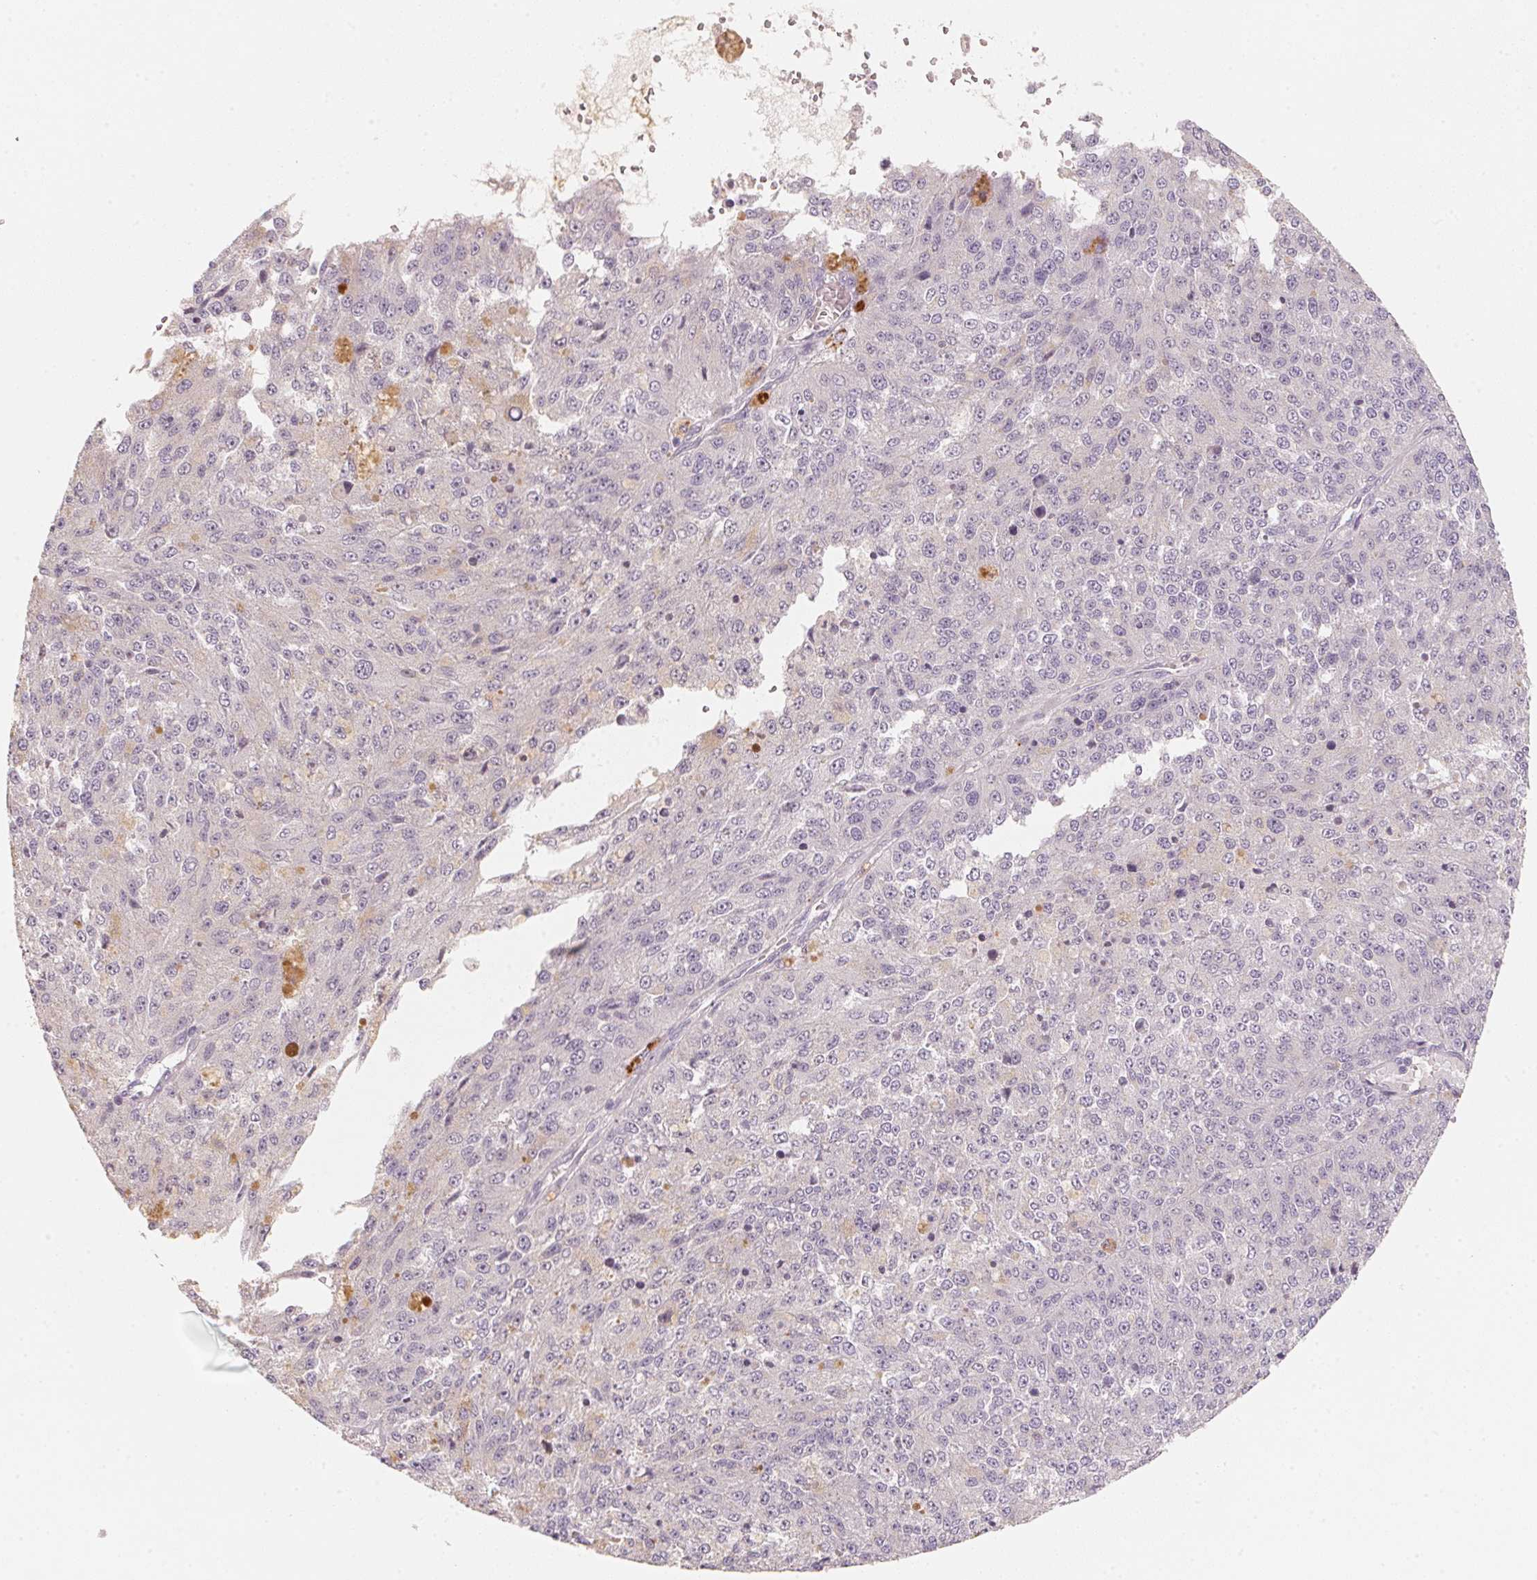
{"staining": {"intensity": "negative", "quantity": "none", "location": "none"}, "tissue": "melanoma", "cell_type": "Tumor cells", "image_type": "cancer", "snomed": [{"axis": "morphology", "description": "Malignant melanoma, Metastatic site"}, {"axis": "topography", "description": "Lymph node"}], "caption": "This is a photomicrograph of IHC staining of melanoma, which shows no staining in tumor cells.", "gene": "TREH", "patient": {"sex": "female", "age": 64}}